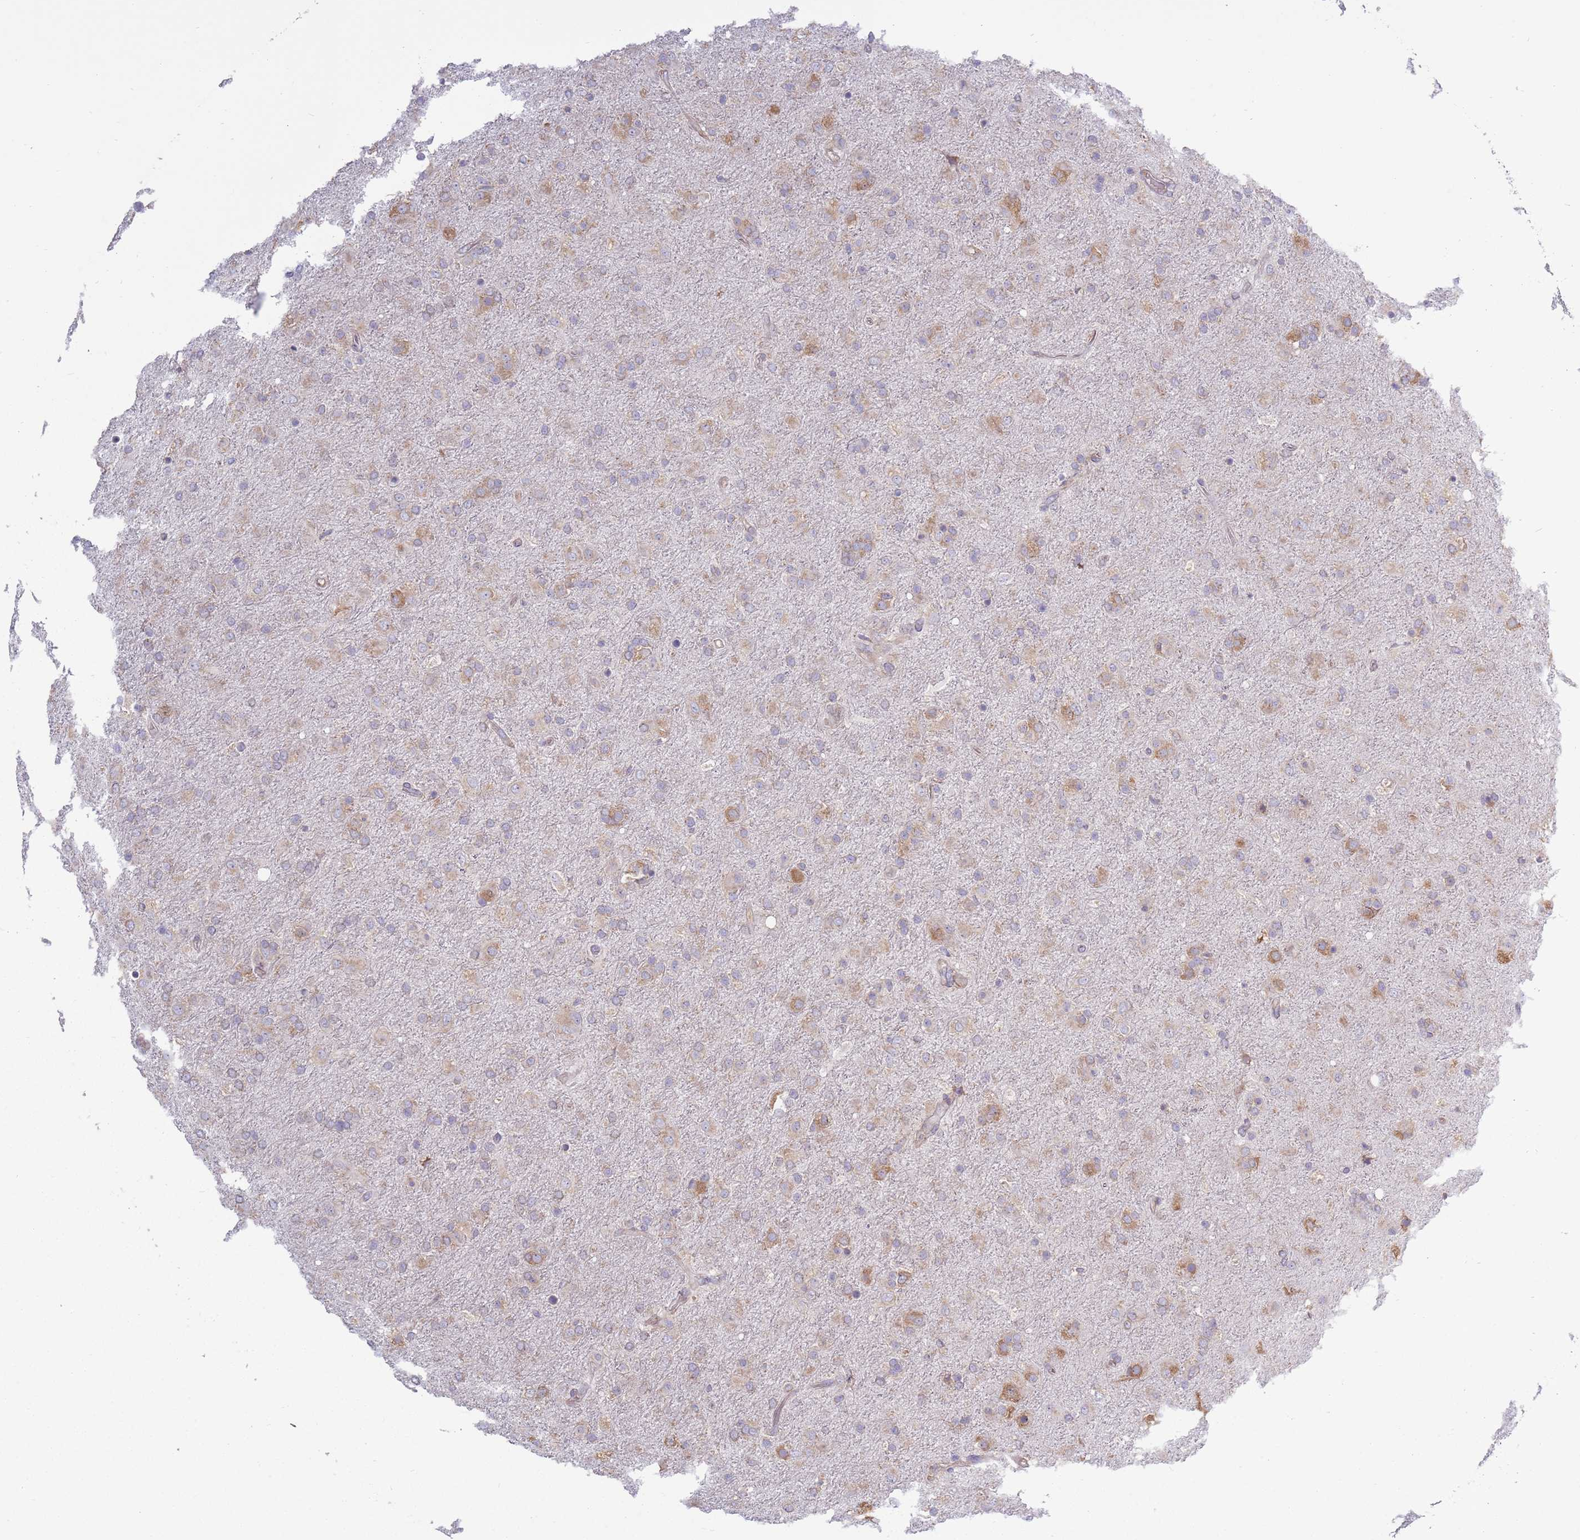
{"staining": {"intensity": "weak", "quantity": "<25%", "location": "cytoplasmic/membranous"}, "tissue": "glioma", "cell_type": "Tumor cells", "image_type": "cancer", "snomed": [{"axis": "morphology", "description": "Glioma, malignant, Low grade"}, {"axis": "topography", "description": "Brain"}], "caption": "This is an IHC image of human glioma. There is no expression in tumor cells.", "gene": "RPL17-C18orf32", "patient": {"sex": "male", "age": 65}}